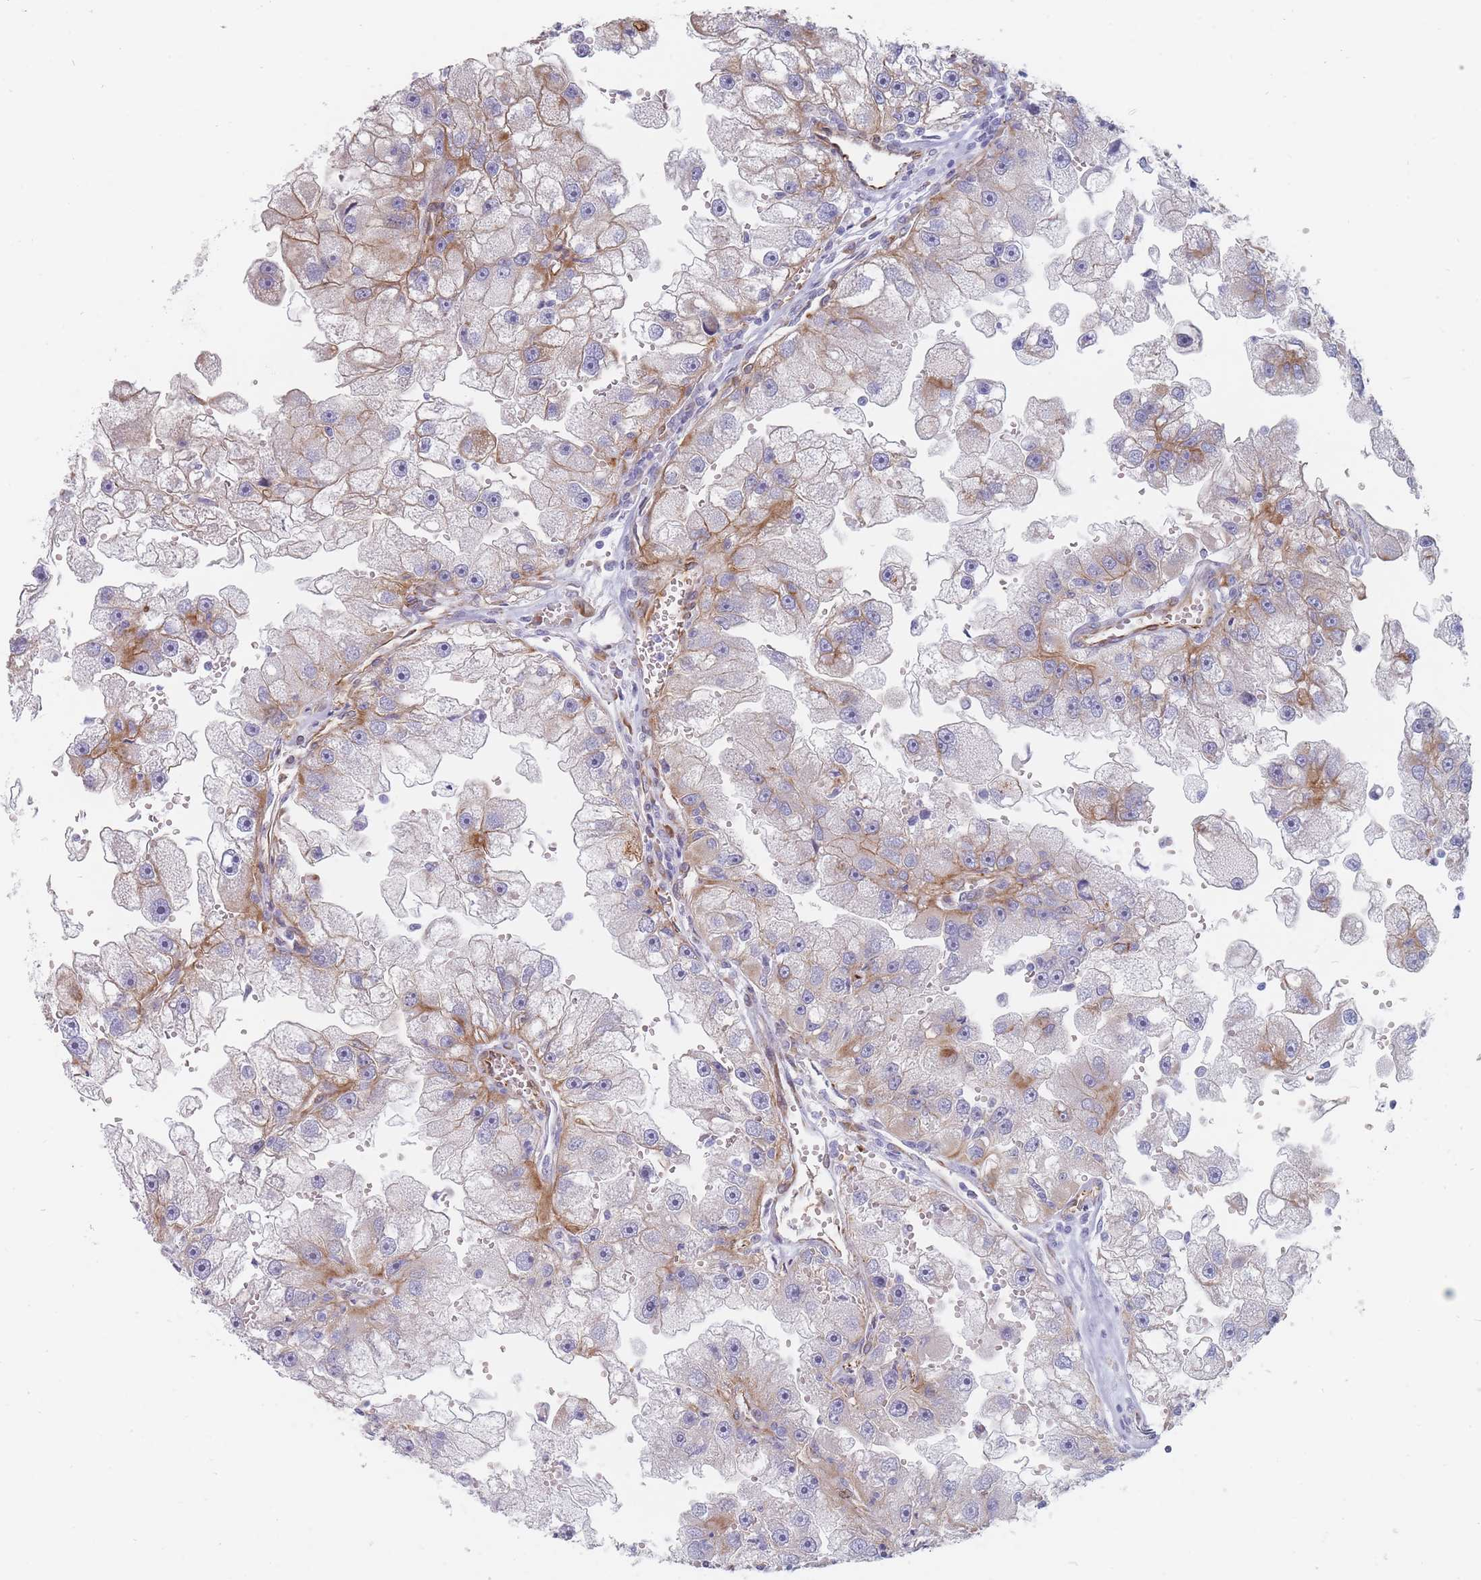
{"staining": {"intensity": "moderate", "quantity": "<25%", "location": "cytoplasmic/membranous"}, "tissue": "renal cancer", "cell_type": "Tumor cells", "image_type": "cancer", "snomed": [{"axis": "morphology", "description": "Adenocarcinoma, NOS"}, {"axis": "topography", "description": "Kidney"}], "caption": "This image shows immunohistochemistry staining of renal cancer (adenocarcinoma), with low moderate cytoplasmic/membranous expression in approximately <25% of tumor cells.", "gene": "ERBIN", "patient": {"sex": "male", "age": 63}}